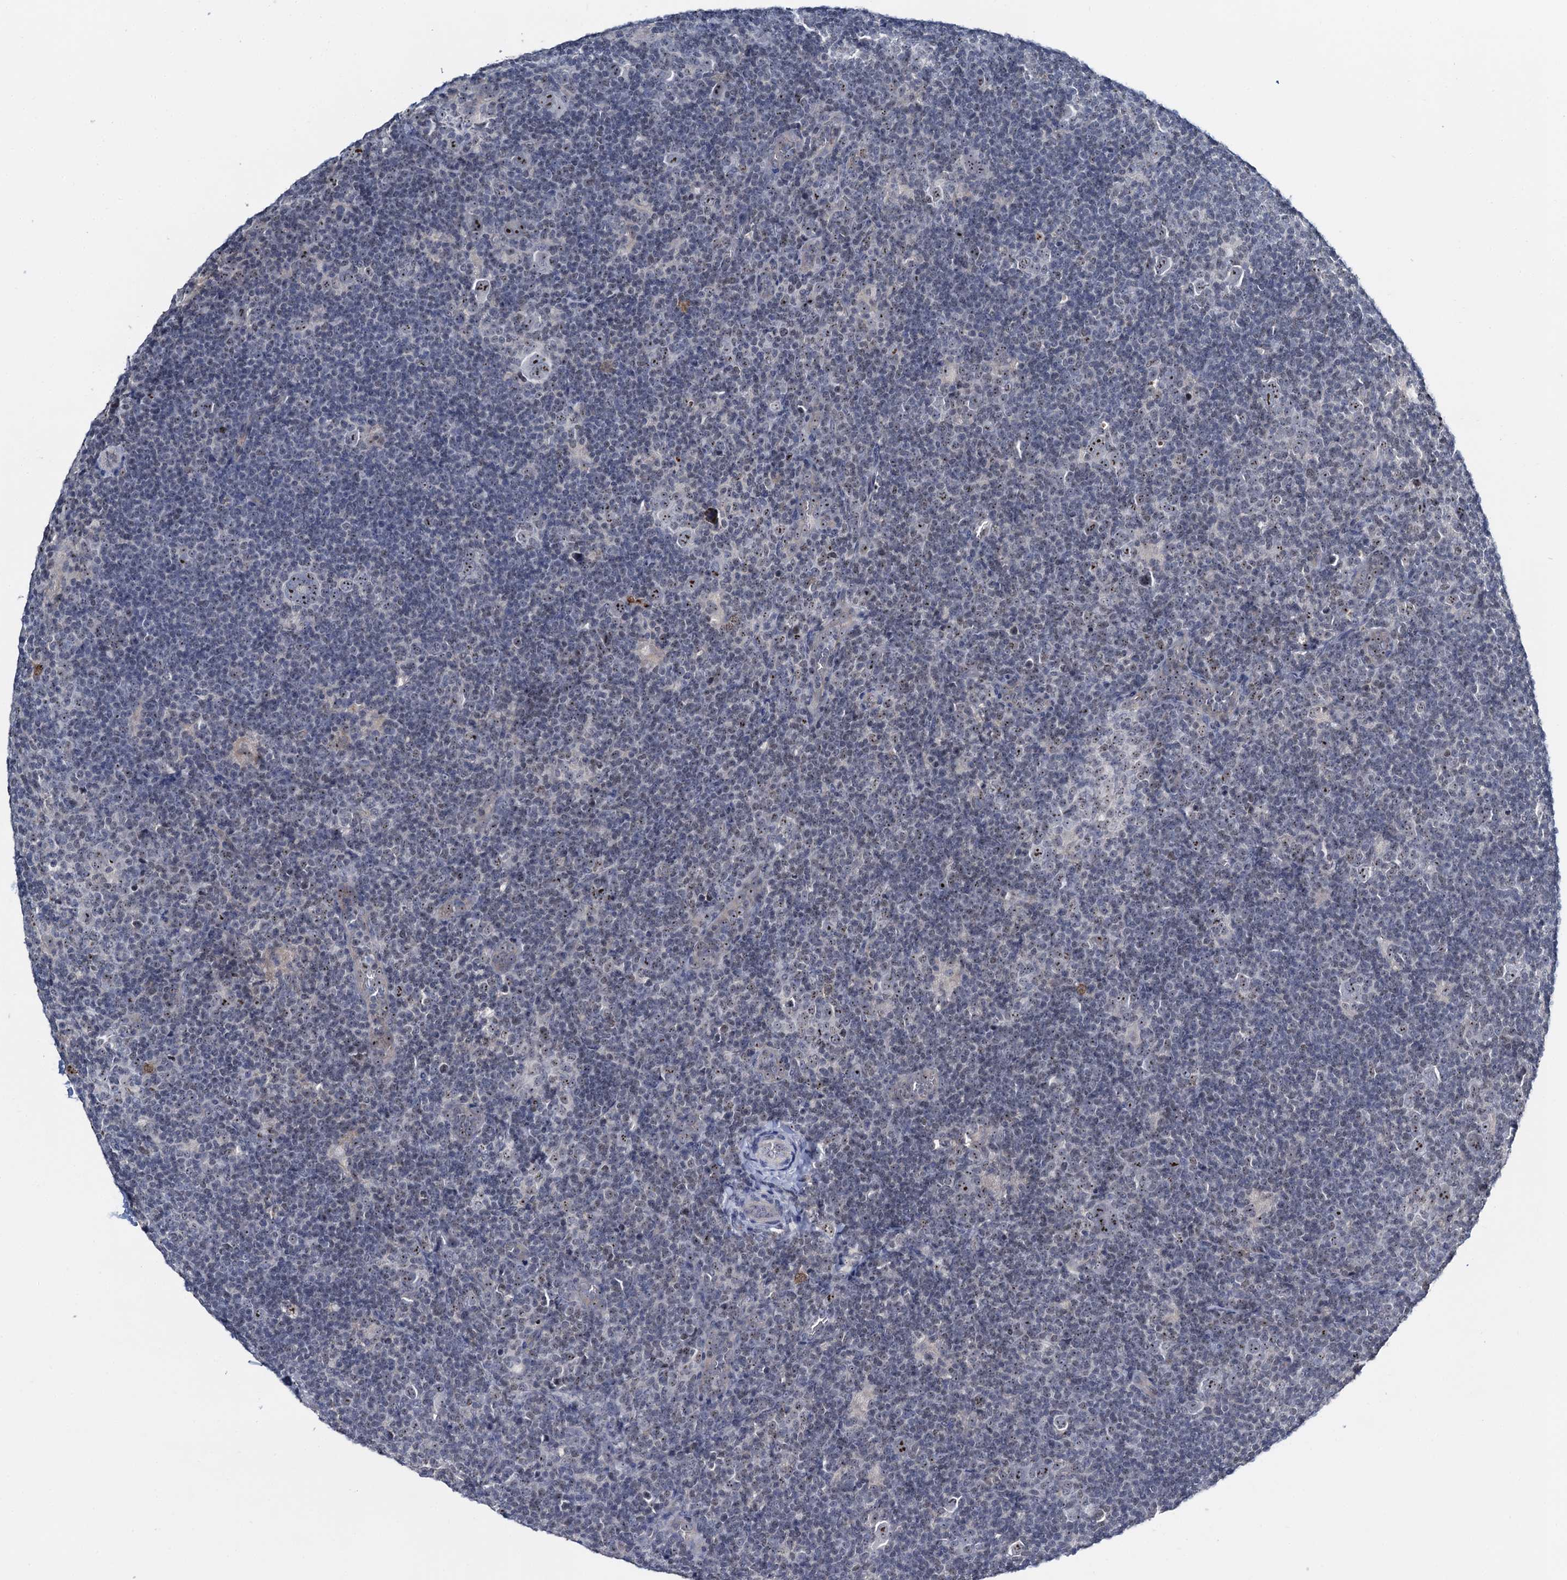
{"staining": {"intensity": "weak", "quantity": ">75%", "location": "nuclear"}, "tissue": "lymphoma", "cell_type": "Tumor cells", "image_type": "cancer", "snomed": [{"axis": "morphology", "description": "Hodgkin's disease, NOS"}, {"axis": "topography", "description": "Lymph node"}], "caption": "High-power microscopy captured an immunohistochemistry (IHC) image of lymphoma, revealing weak nuclear expression in about >75% of tumor cells.", "gene": "NOP2", "patient": {"sex": "female", "age": 57}}